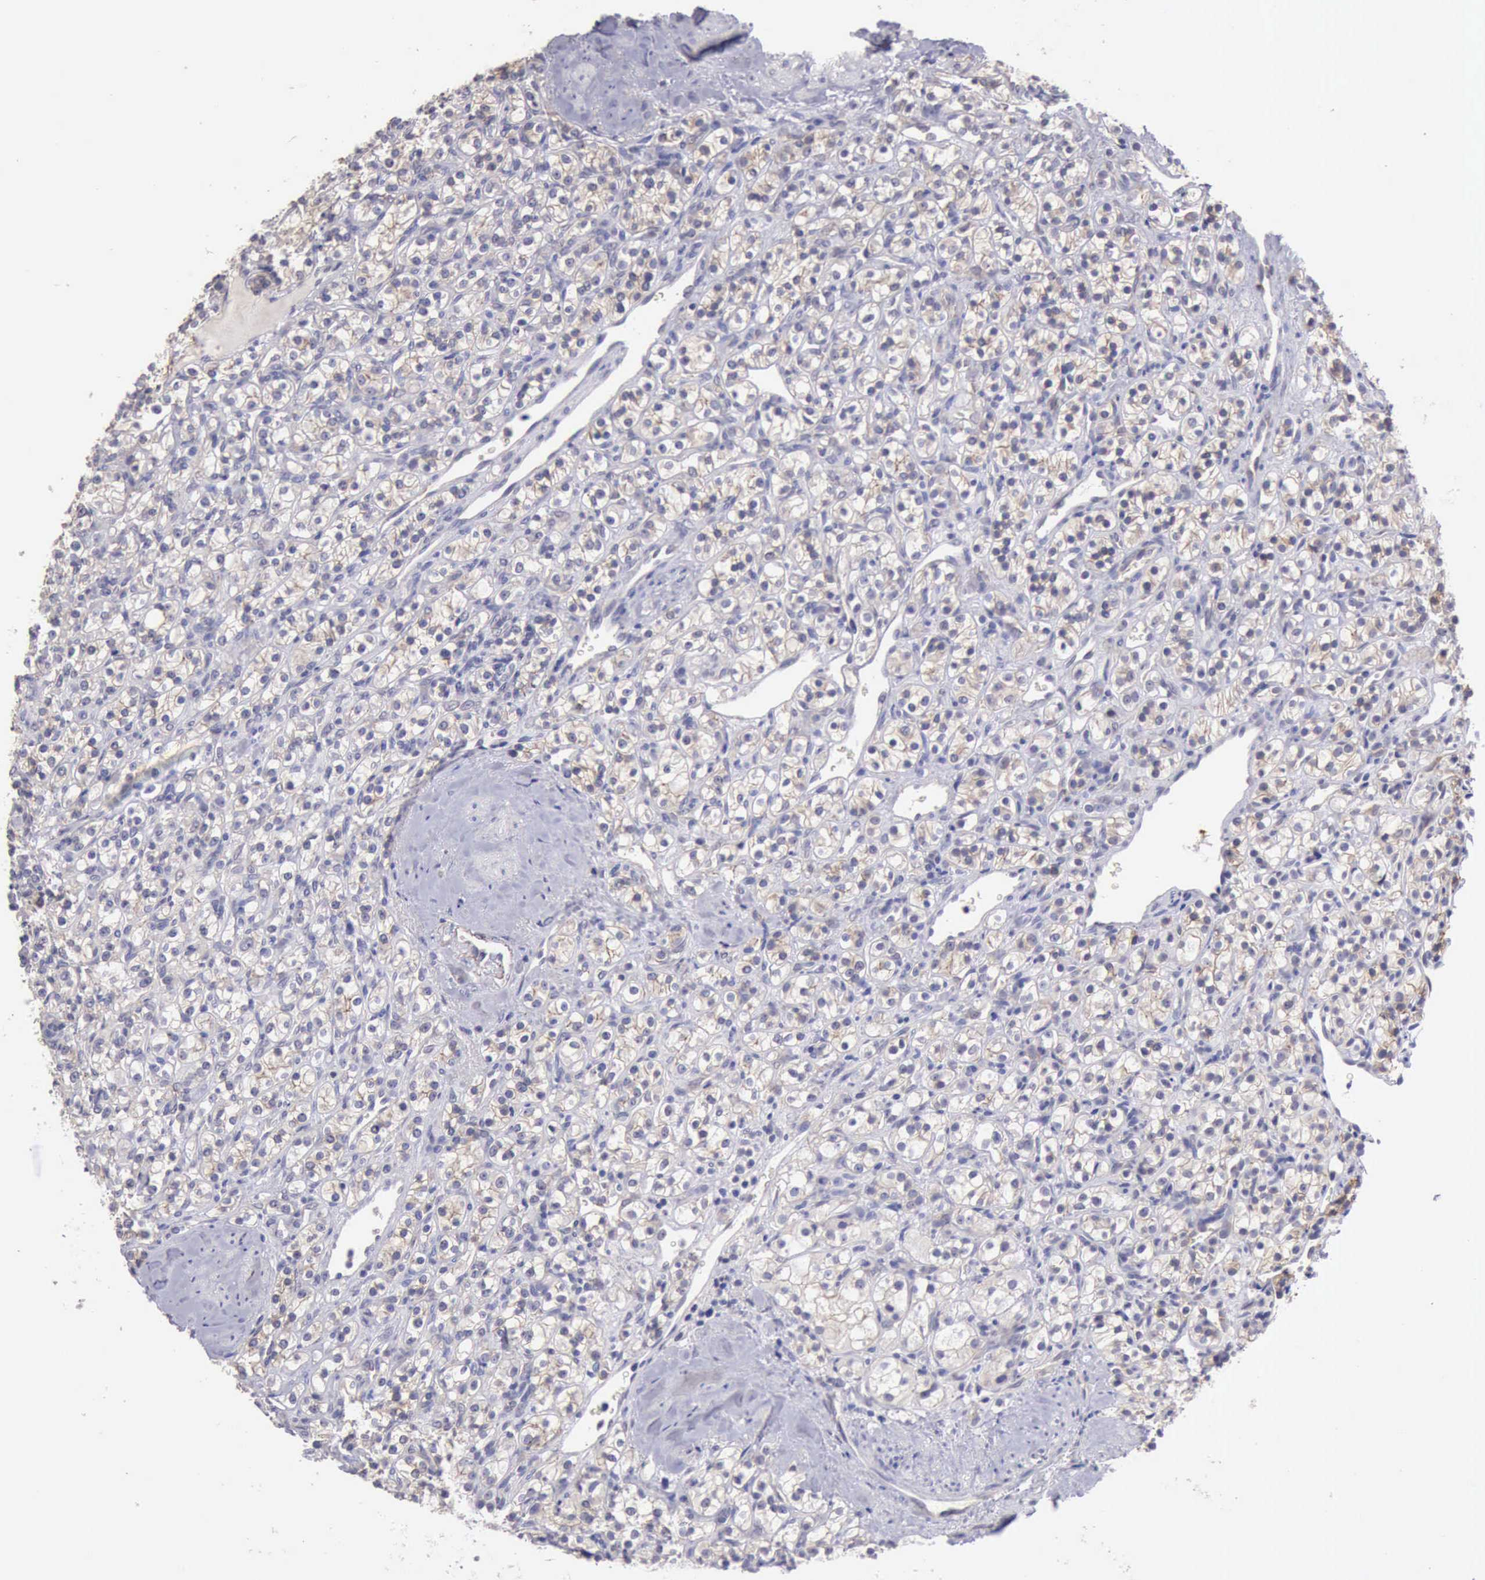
{"staining": {"intensity": "weak", "quantity": "<25%", "location": "cytoplasmic/membranous"}, "tissue": "renal cancer", "cell_type": "Tumor cells", "image_type": "cancer", "snomed": [{"axis": "morphology", "description": "Adenocarcinoma, NOS"}, {"axis": "topography", "description": "Kidney"}], "caption": "This histopathology image is of adenocarcinoma (renal) stained with IHC to label a protein in brown with the nuclei are counter-stained blue. There is no positivity in tumor cells.", "gene": "KCND1", "patient": {"sex": "male", "age": 77}}